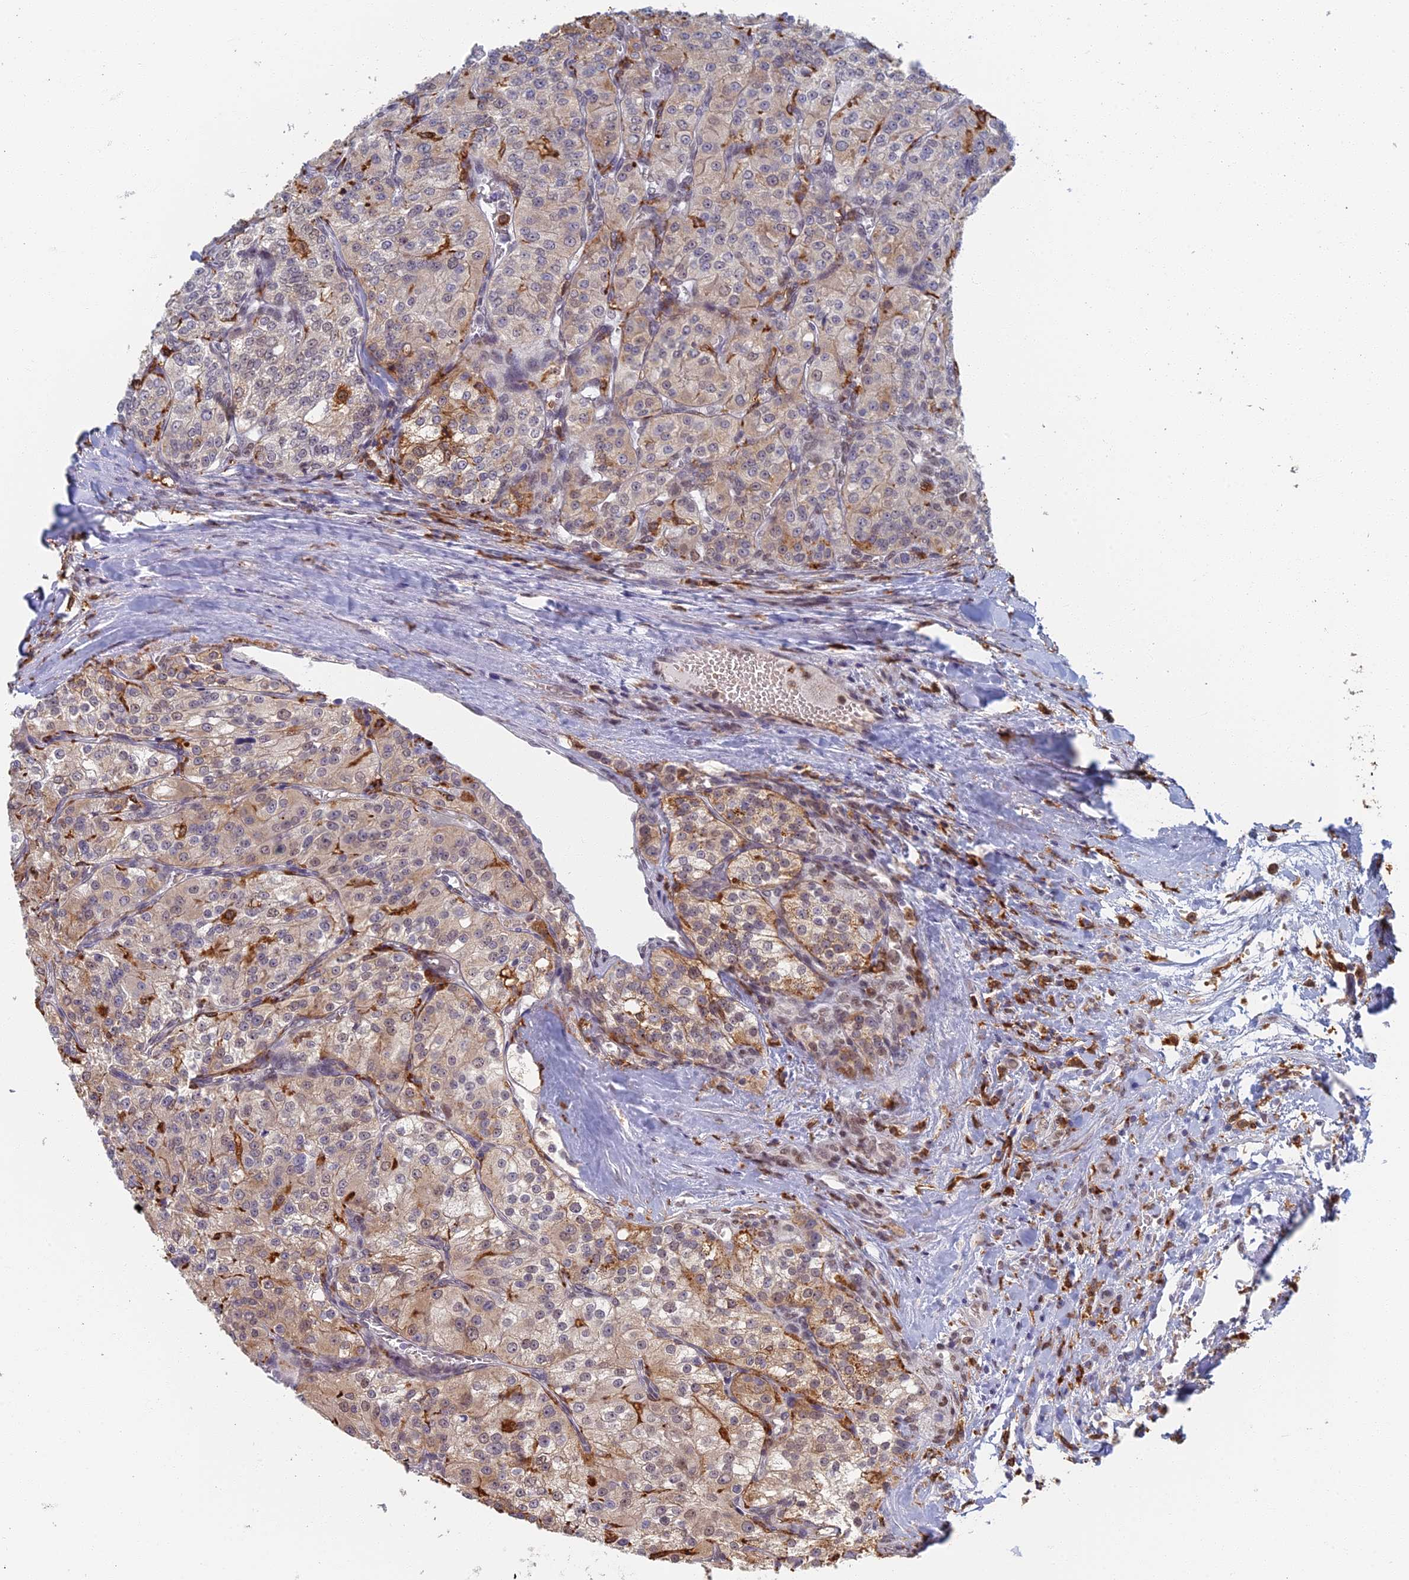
{"staining": {"intensity": "weak", "quantity": "25%-75%", "location": "cytoplasmic/membranous"}, "tissue": "renal cancer", "cell_type": "Tumor cells", "image_type": "cancer", "snomed": [{"axis": "morphology", "description": "Adenocarcinoma, NOS"}, {"axis": "topography", "description": "Kidney"}], "caption": "High-magnification brightfield microscopy of renal cancer (adenocarcinoma) stained with DAB (3,3'-diaminobenzidine) (brown) and counterstained with hematoxylin (blue). tumor cells exhibit weak cytoplasmic/membranous expression is identified in about25%-75% of cells. (Brightfield microscopy of DAB IHC at high magnification).", "gene": "GPATCH1", "patient": {"sex": "female", "age": 63}}